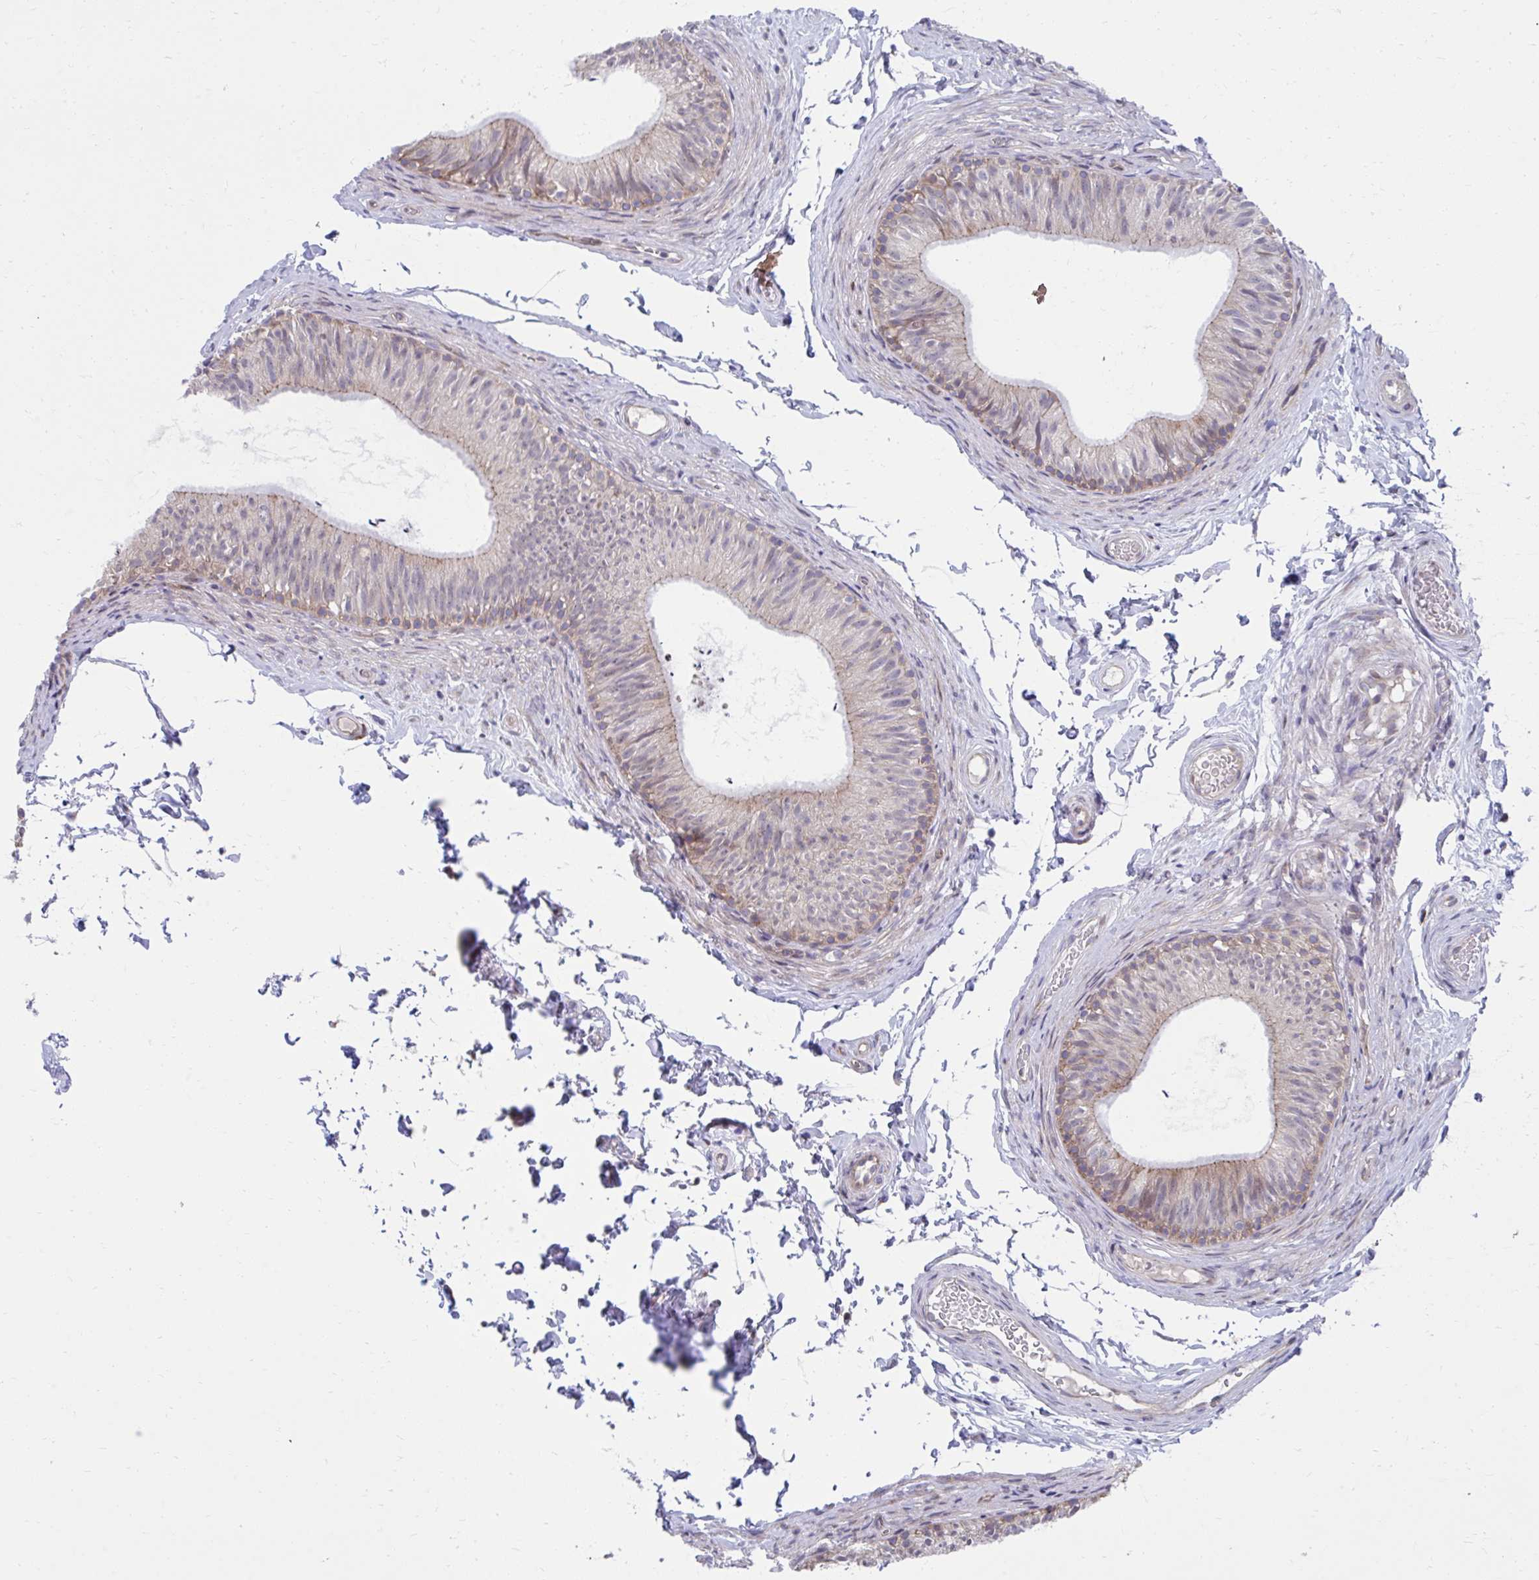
{"staining": {"intensity": "moderate", "quantity": "25%-75%", "location": "cytoplasmic/membranous"}, "tissue": "epididymis", "cell_type": "Glandular cells", "image_type": "normal", "snomed": [{"axis": "morphology", "description": "Normal tissue, NOS"}, {"axis": "topography", "description": "Epididymis, spermatic cord, NOS"}, {"axis": "topography", "description": "Epididymis"}, {"axis": "topography", "description": "Peripheral nerve tissue"}], "caption": "This is a histology image of immunohistochemistry (IHC) staining of normal epididymis, which shows moderate positivity in the cytoplasmic/membranous of glandular cells.", "gene": "ZNF778", "patient": {"sex": "male", "age": 29}}